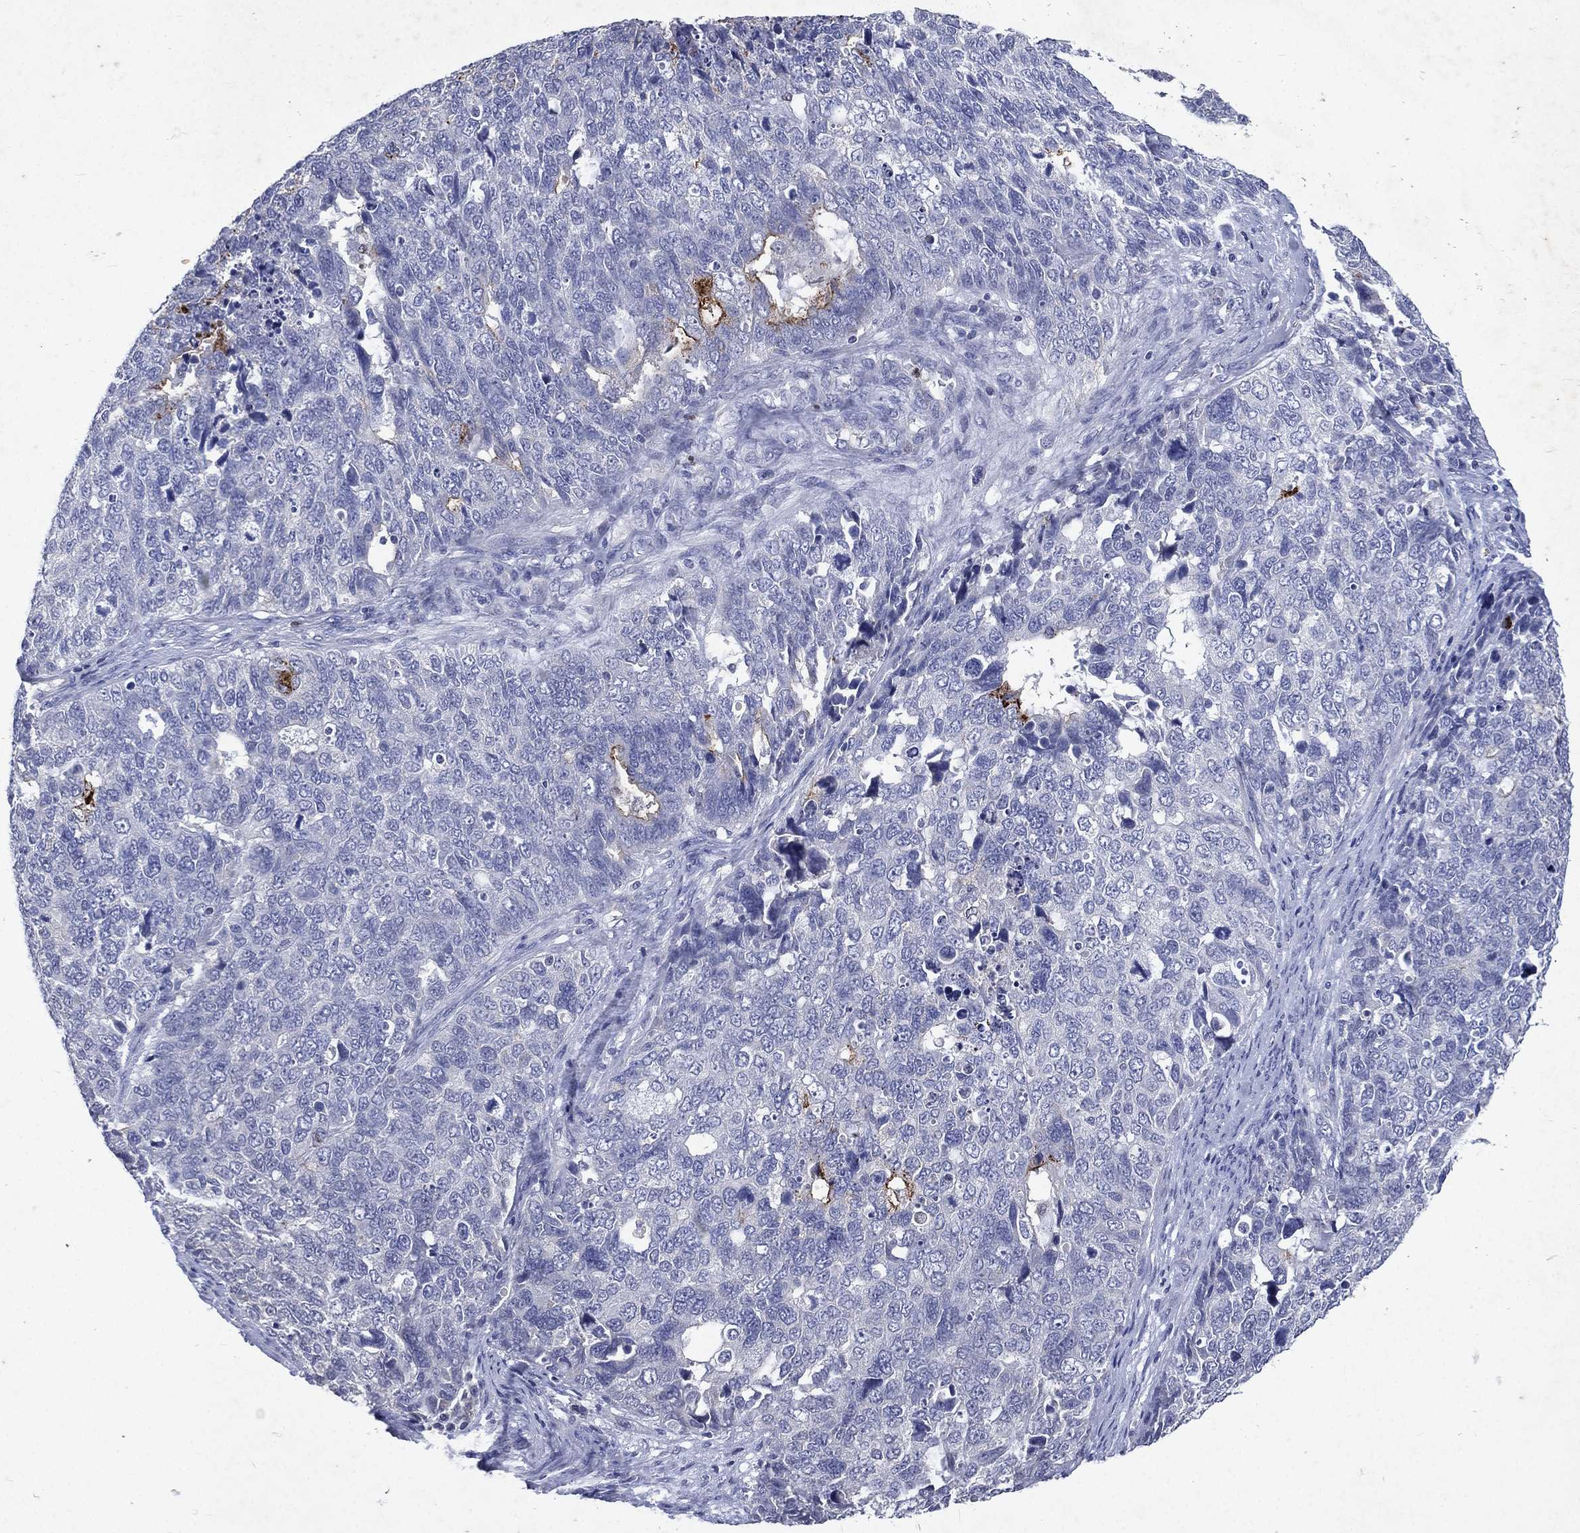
{"staining": {"intensity": "moderate", "quantity": "<25%", "location": "cytoplasmic/membranous"}, "tissue": "cervical cancer", "cell_type": "Tumor cells", "image_type": "cancer", "snomed": [{"axis": "morphology", "description": "Squamous cell carcinoma, NOS"}, {"axis": "topography", "description": "Cervix"}], "caption": "Cervical cancer (squamous cell carcinoma) stained with IHC exhibits moderate cytoplasmic/membranous positivity in about <25% of tumor cells.", "gene": "SLC34A2", "patient": {"sex": "female", "age": 63}}